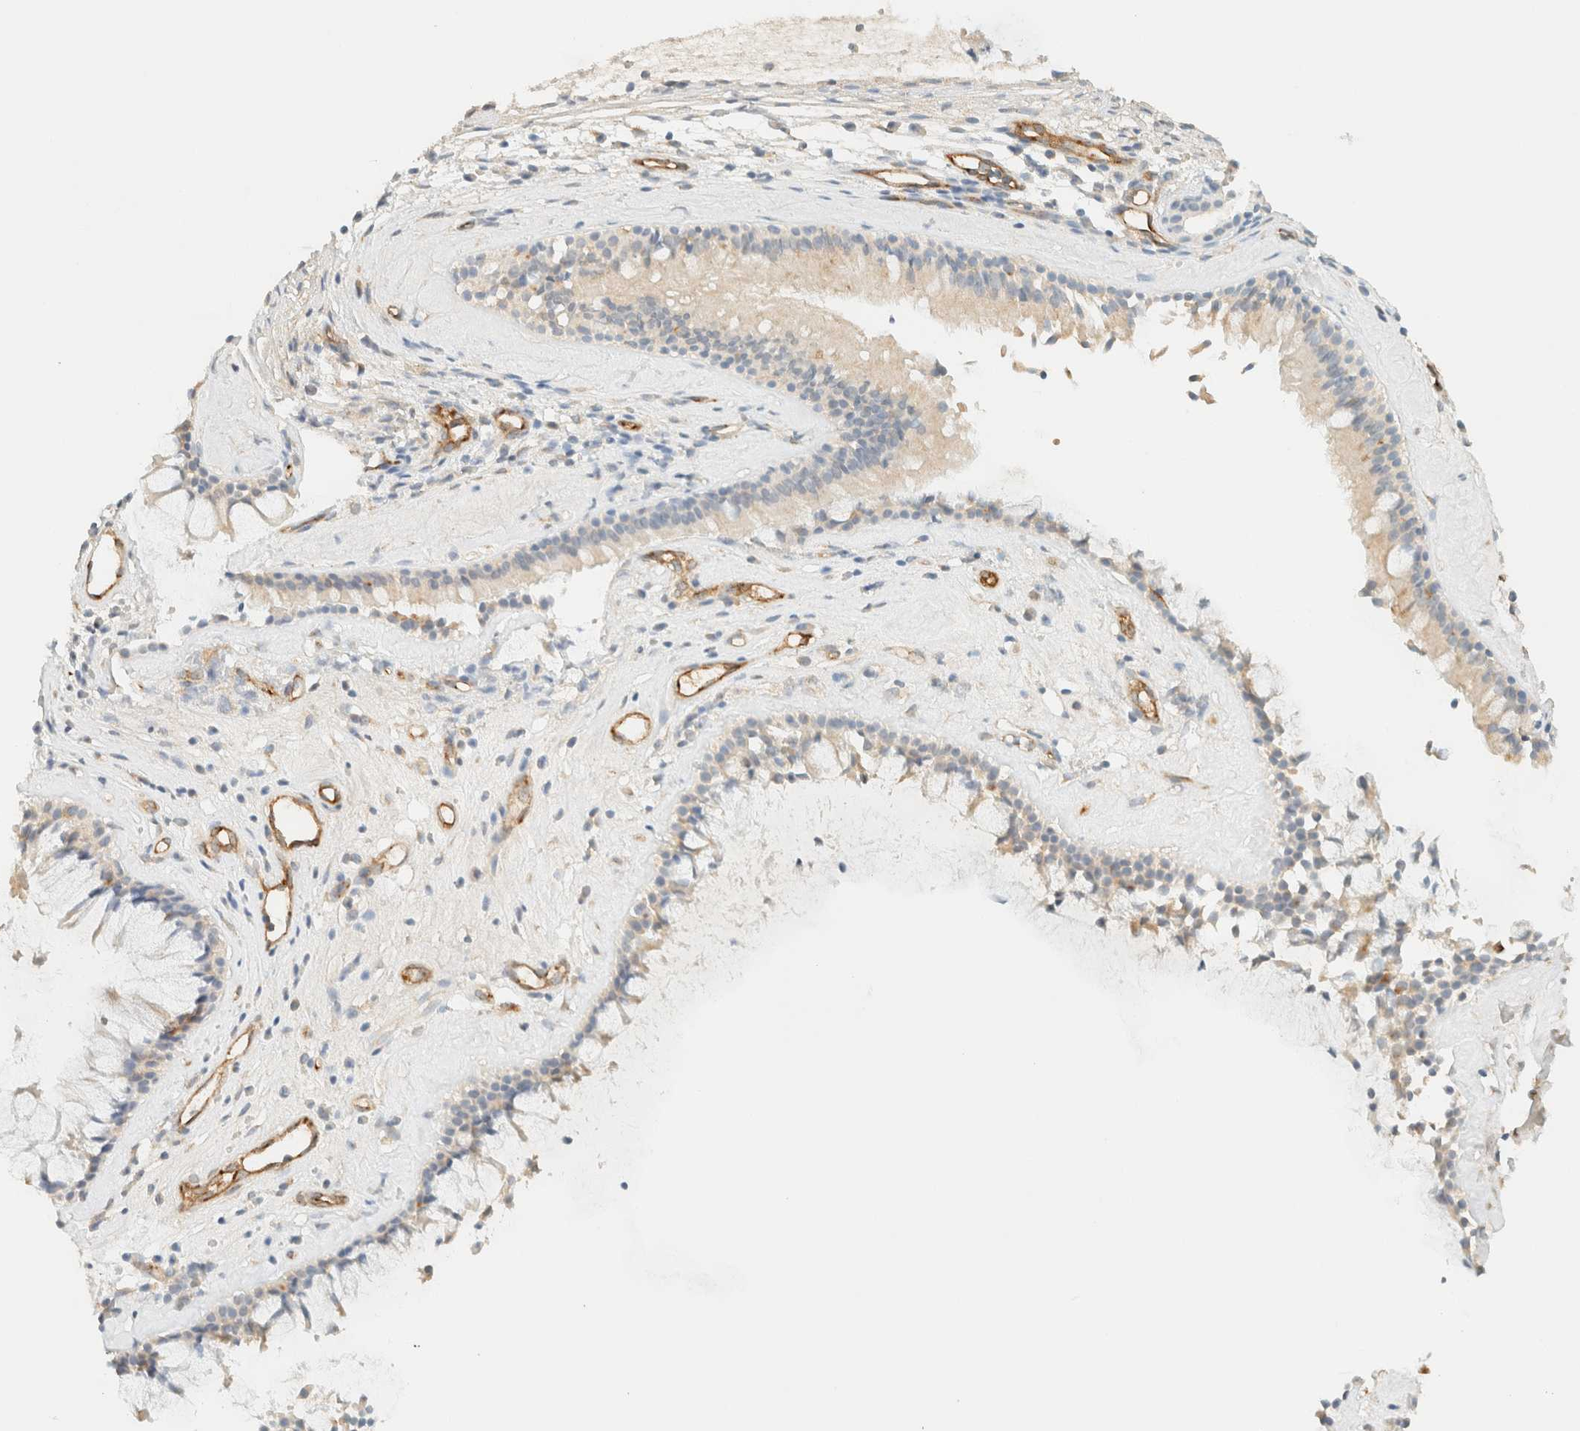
{"staining": {"intensity": "moderate", "quantity": "<25%", "location": "cytoplasmic/membranous"}, "tissue": "nasopharynx", "cell_type": "Respiratory epithelial cells", "image_type": "normal", "snomed": [{"axis": "morphology", "description": "Normal tissue, NOS"}, {"axis": "topography", "description": "Nasopharynx"}], "caption": "Protein staining demonstrates moderate cytoplasmic/membranous positivity in approximately <25% of respiratory epithelial cells in unremarkable nasopharynx. The staining was performed using DAB (3,3'-diaminobenzidine) to visualize the protein expression in brown, while the nuclei were stained in blue with hematoxylin (Magnification: 20x).", "gene": "SPARCL1", "patient": {"sex": "female", "age": 42}}